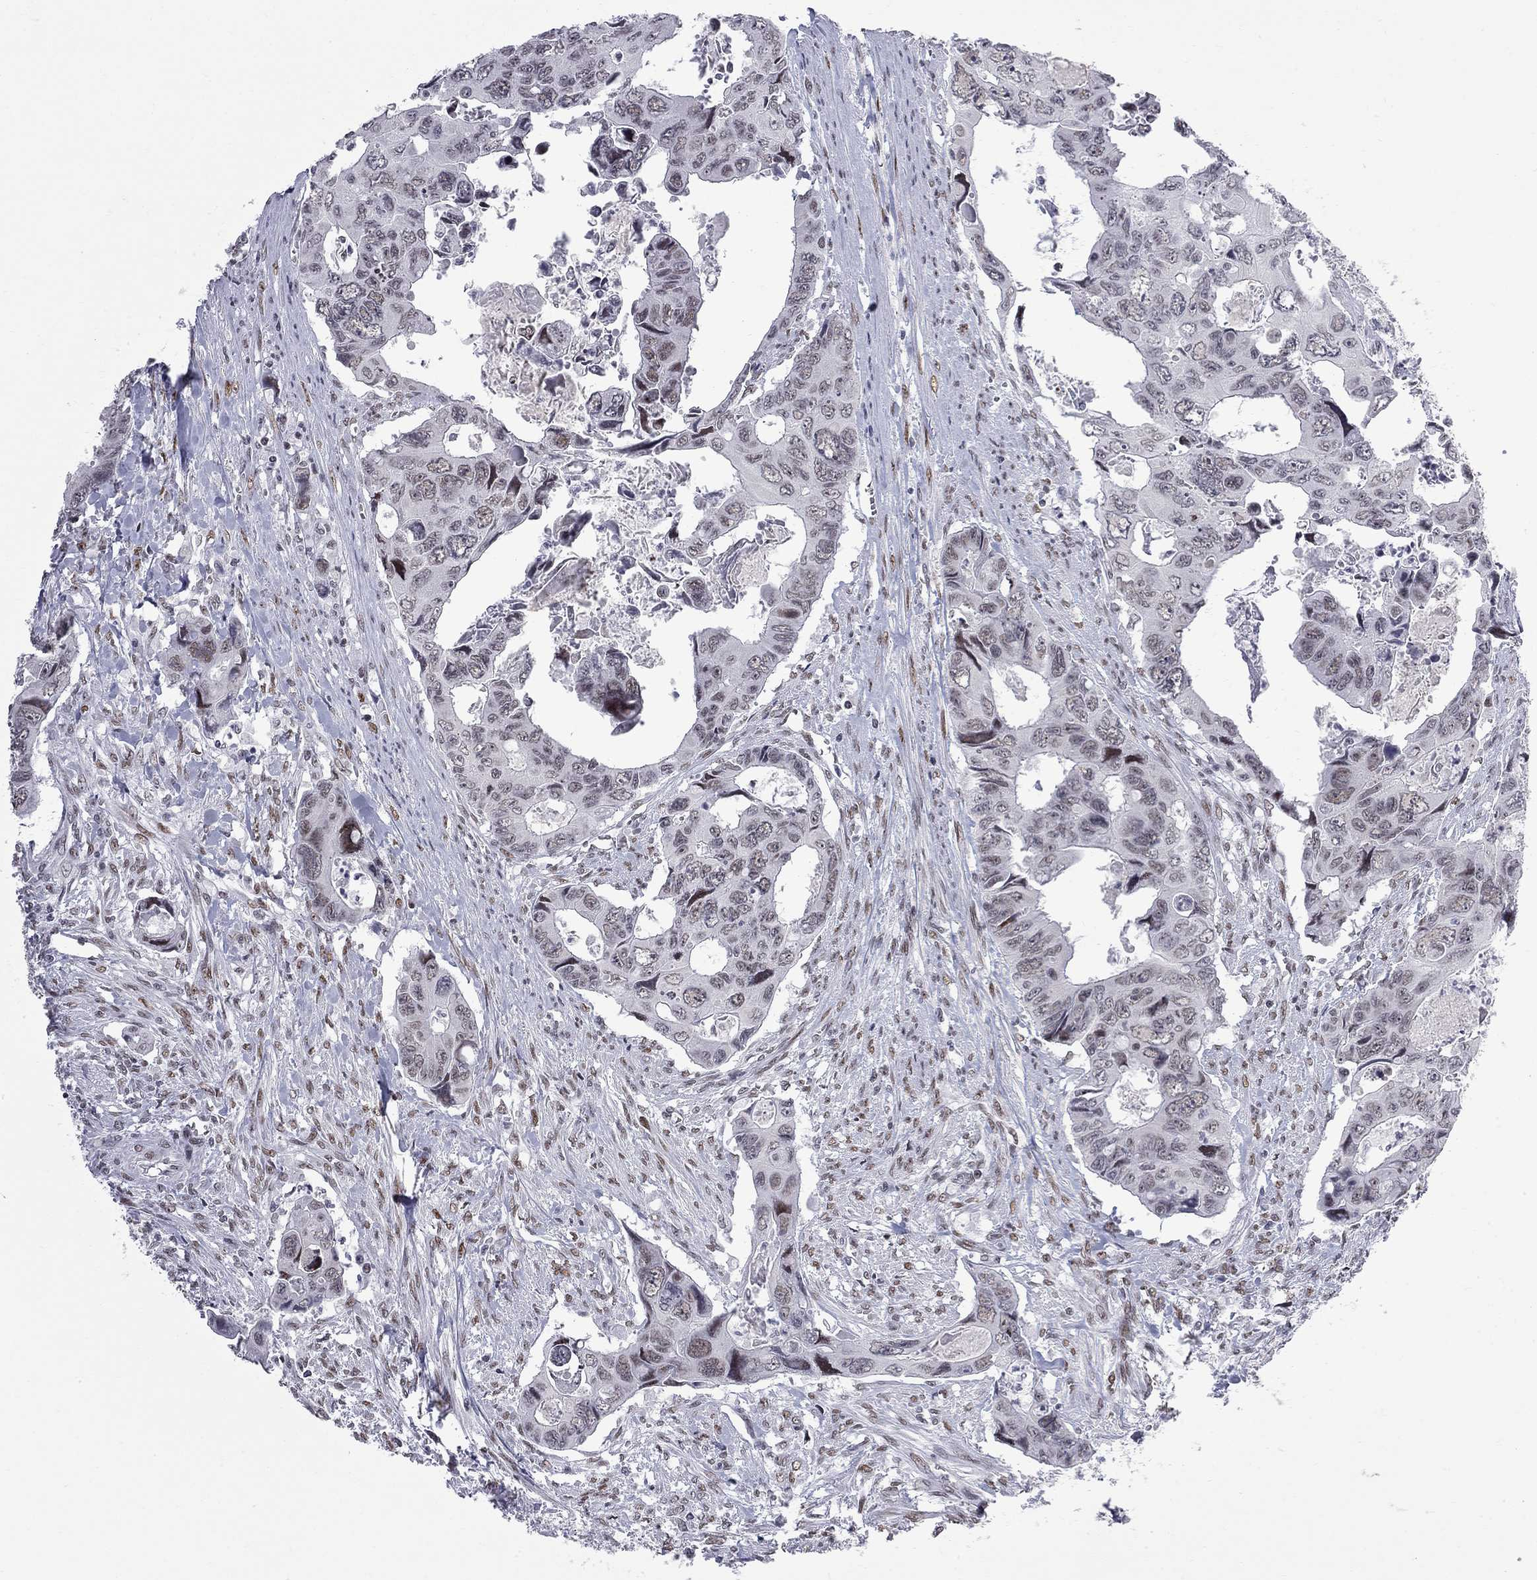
{"staining": {"intensity": "weak", "quantity": "<25%", "location": "nuclear"}, "tissue": "colorectal cancer", "cell_type": "Tumor cells", "image_type": "cancer", "snomed": [{"axis": "morphology", "description": "Adenocarcinoma, NOS"}, {"axis": "topography", "description": "Rectum"}], "caption": "This is an immunohistochemistry histopathology image of human adenocarcinoma (colorectal). There is no expression in tumor cells.", "gene": "ZBTB47", "patient": {"sex": "male", "age": 62}}